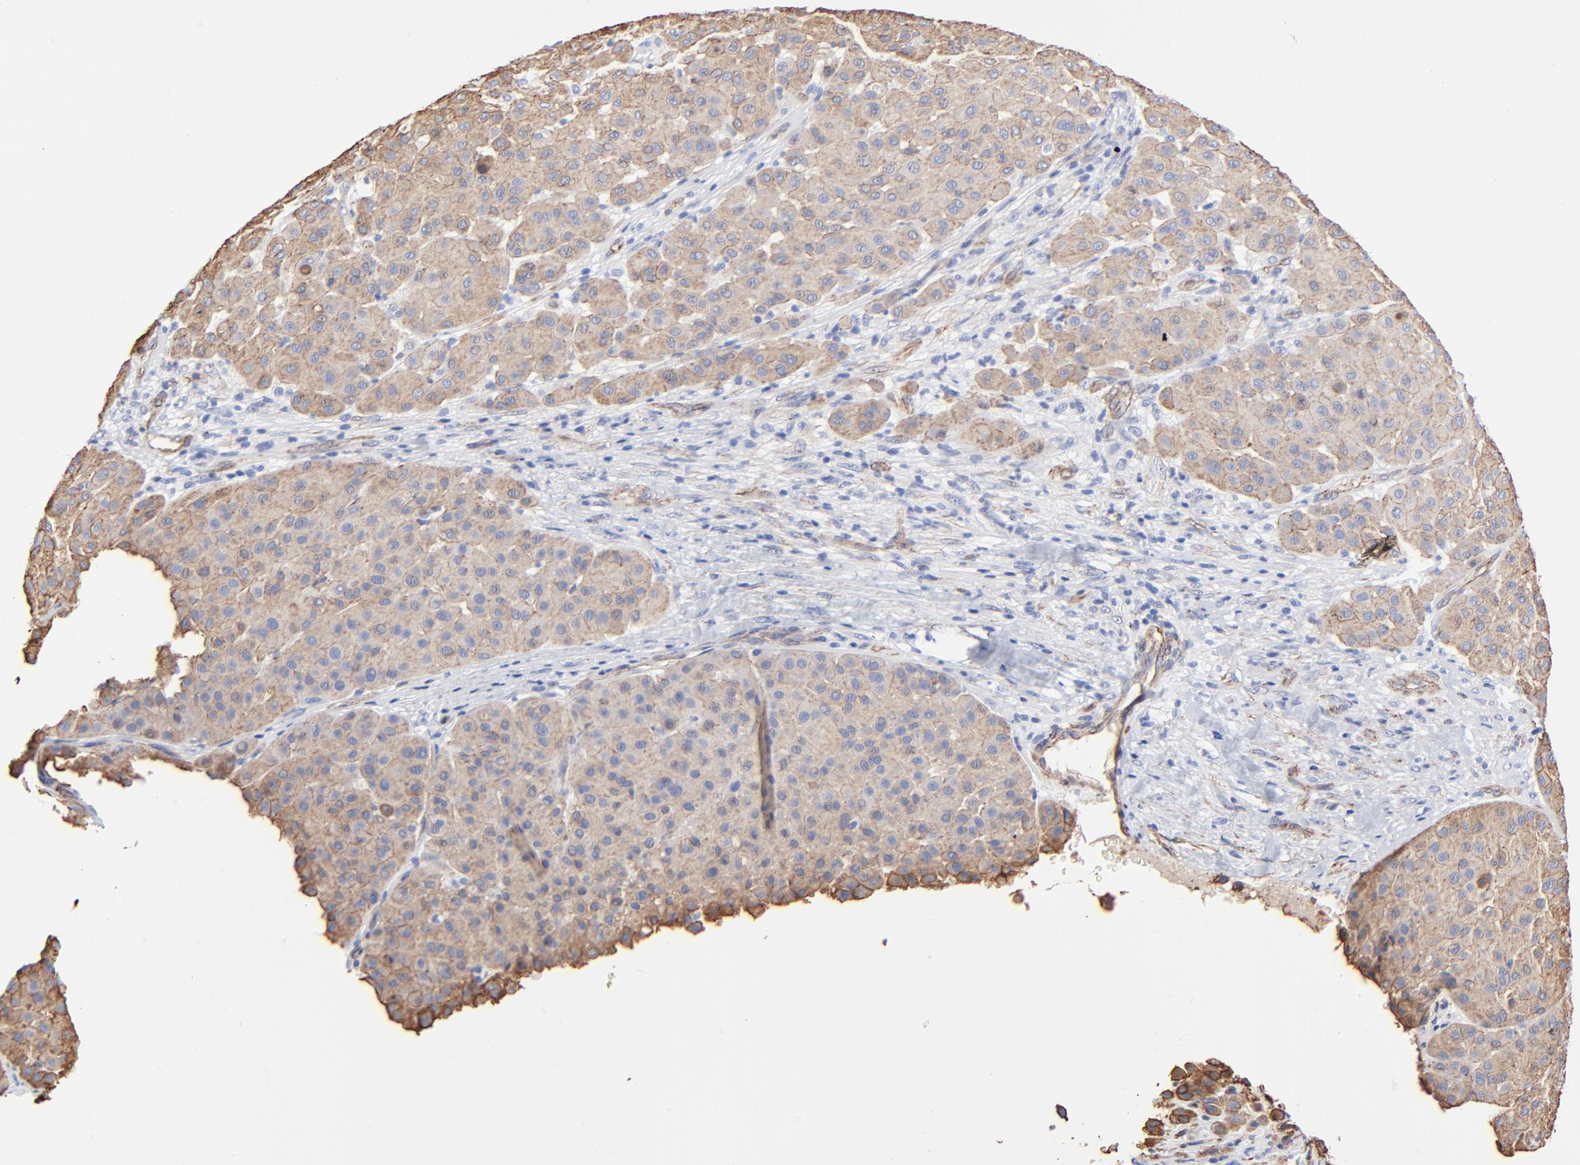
{"staining": {"intensity": "moderate", "quantity": ">75%", "location": "cytoplasmic/membranous"}, "tissue": "melanoma", "cell_type": "Tumor cells", "image_type": "cancer", "snomed": [{"axis": "morphology", "description": "Normal tissue, NOS"}, {"axis": "morphology", "description": "Malignant melanoma, Metastatic site"}, {"axis": "topography", "description": "Skin"}], "caption": "A medium amount of moderate cytoplasmic/membranous expression is present in approximately >75% of tumor cells in malignant melanoma (metastatic site) tissue.", "gene": "CAV1", "patient": {"sex": "male", "age": 41}}